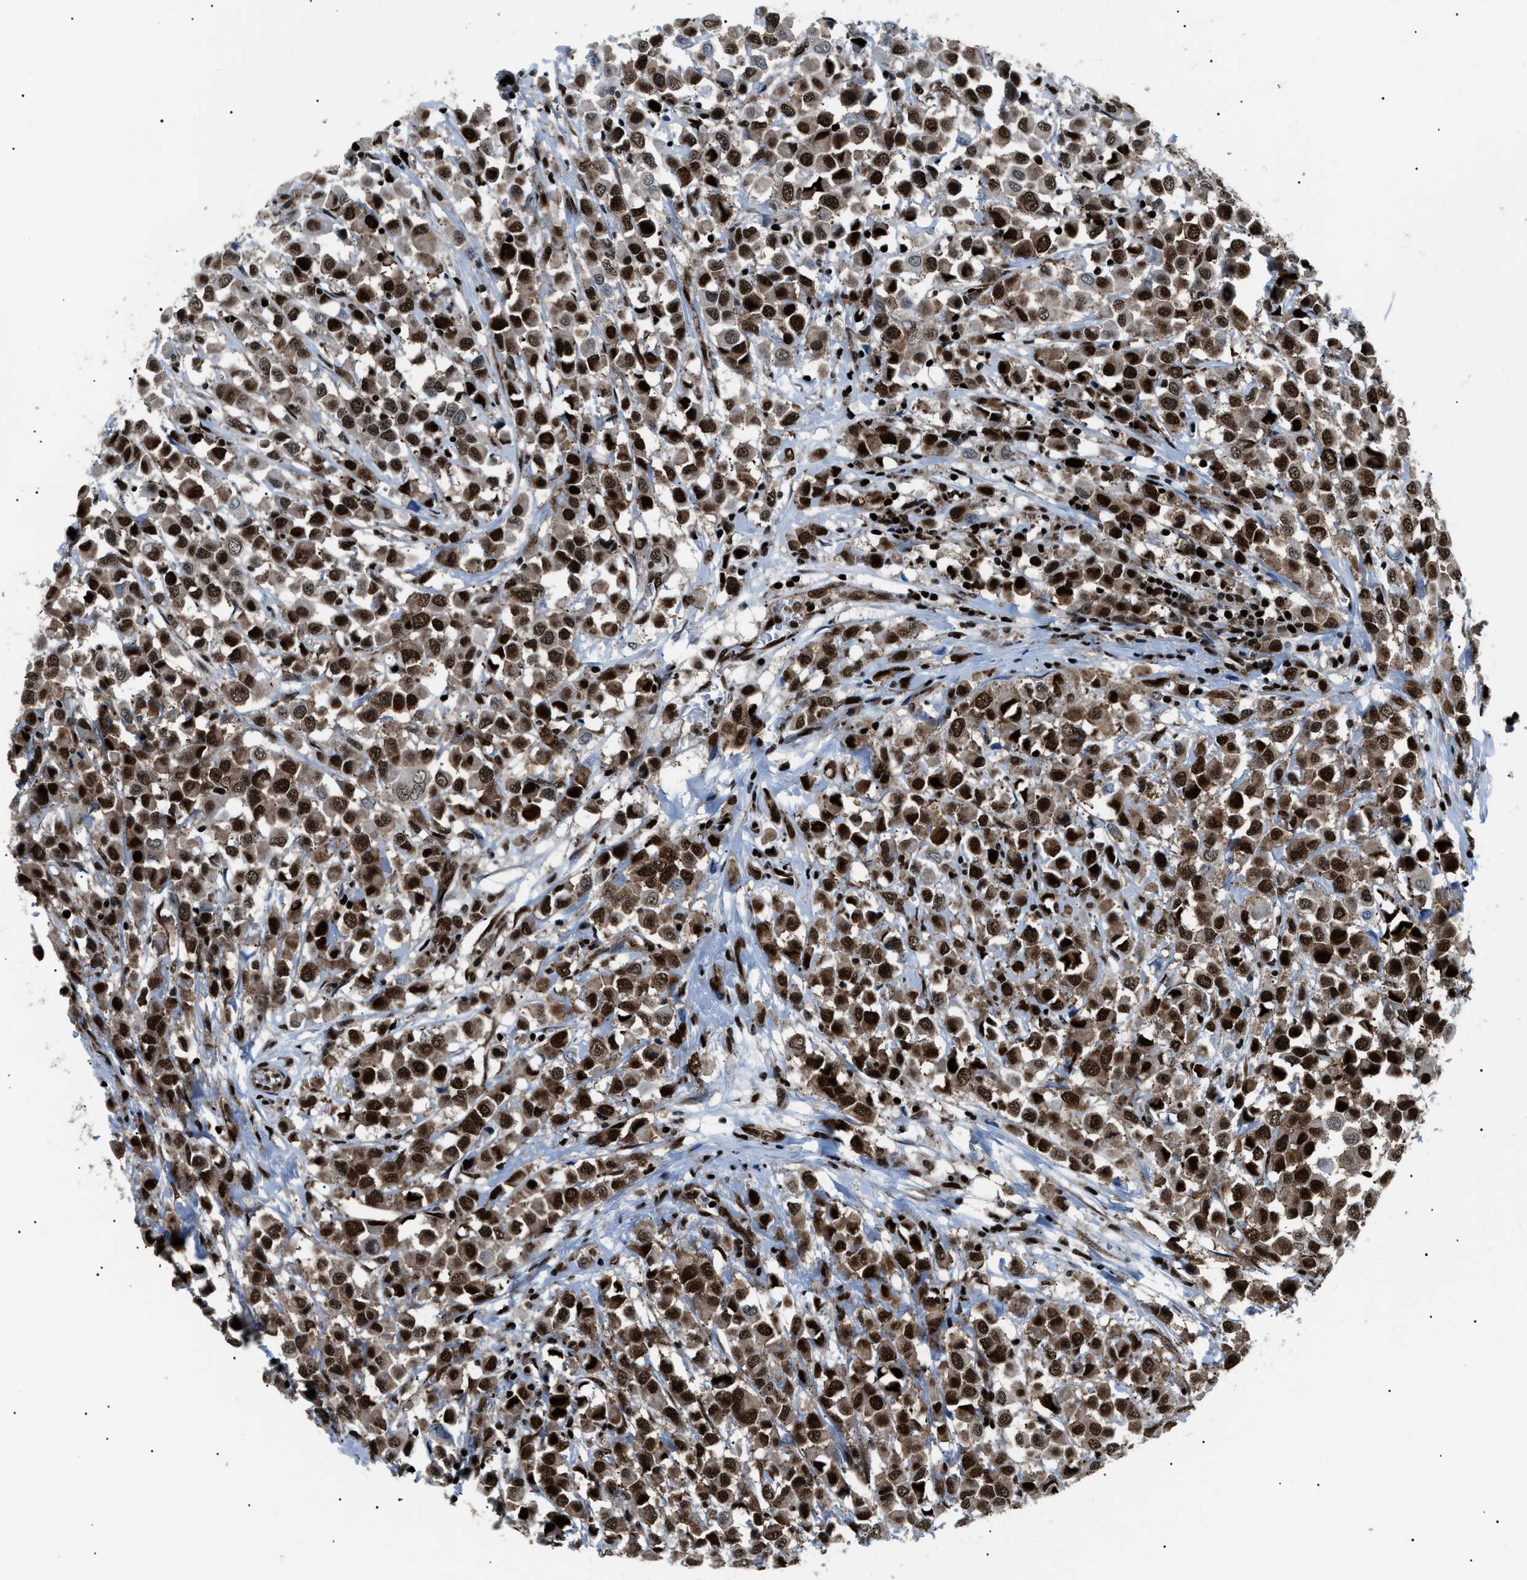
{"staining": {"intensity": "strong", "quantity": ">75%", "location": "cytoplasmic/membranous,nuclear"}, "tissue": "breast cancer", "cell_type": "Tumor cells", "image_type": "cancer", "snomed": [{"axis": "morphology", "description": "Duct carcinoma"}, {"axis": "topography", "description": "Breast"}], "caption": "Immunohistochemical staining of intraductal carcinoma (breast) reveals high levels of strong cytoplasmic/membranous and nuclear protein staining in about >75% of tumor cells.", "gene": "HNRNPK", "patient": {"sex": "female", "age": 61}}